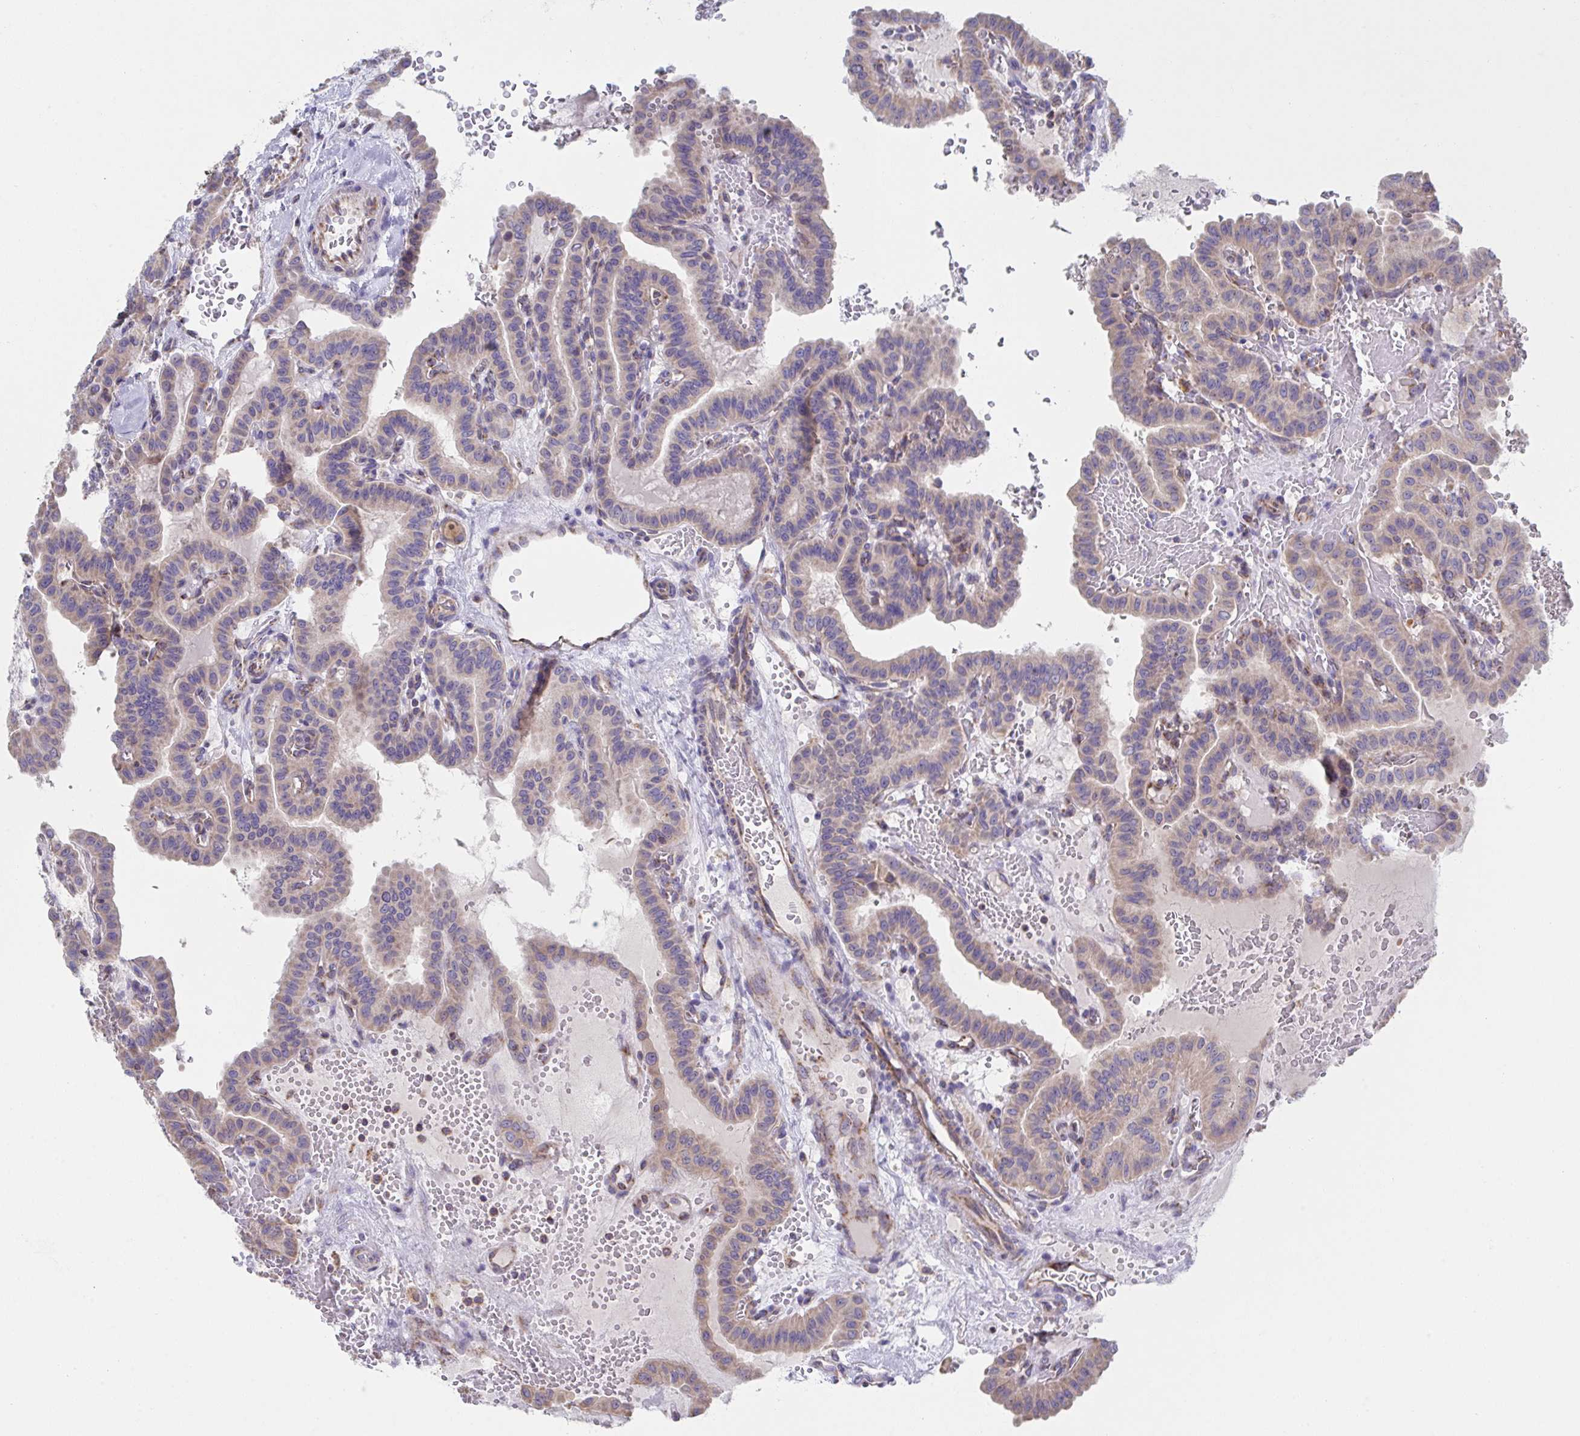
{"staining": {"intensity": "weak", "quantity": ">75%", "location": "cytoplasmic/membranous"}, "tissue": "thyroid cancer", "cell_type": "Tumor cells", "image_type": "cancer", "snomed": [{"axis": "morphology", "description": "Papillary adenocarcinoma, NOS"}, {"axis": "topography", "description": "Thyroid gland"}], "caption": "There is low levels of weak cytoplasmic/membranous staining in tumor cells of thyroid cancer, as demonstrated by immunohistochemical staining (brown color).", "gene": "NDUFA7", "patient": {"sex": "male", "age": 87}}